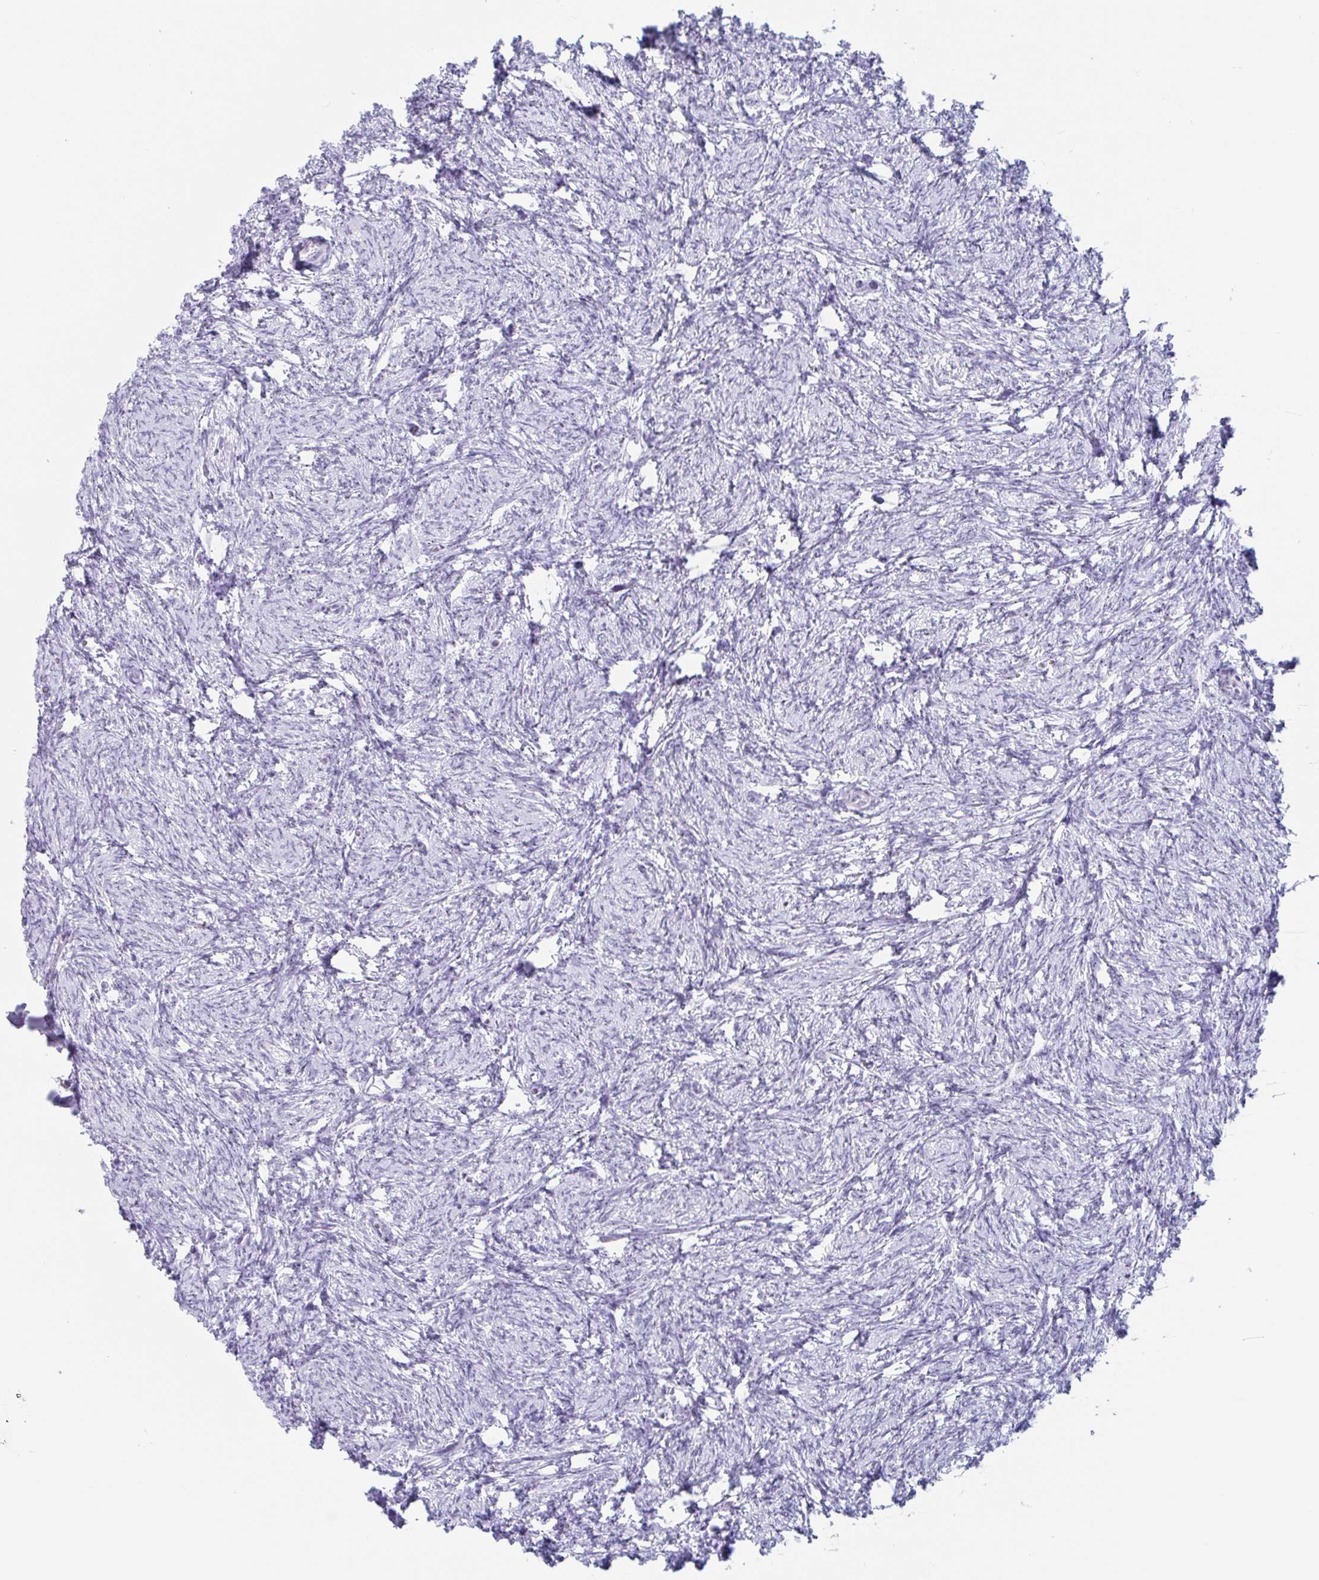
{"staining": {"intensity": "negative", "quantity": "none", "location": "none"}, "tissue": "ovary", "cell_type": "Follicle cells", "image_type": "normal", "snomed": [{"axis": "morphology", "description": "Normal tissue, NOS"}, {"axis": "topography", "description": "Ovary"}], "caption": "Immunohistochemistry micrograph of benign ovary: human ovary stained with DAB reveals no significant protein expression in follicle cells. (DAB immunohistochemistry with hematoxylin counter stain).", "gene": "LENG9", "patient": {"sex": "female", "age": 41}}